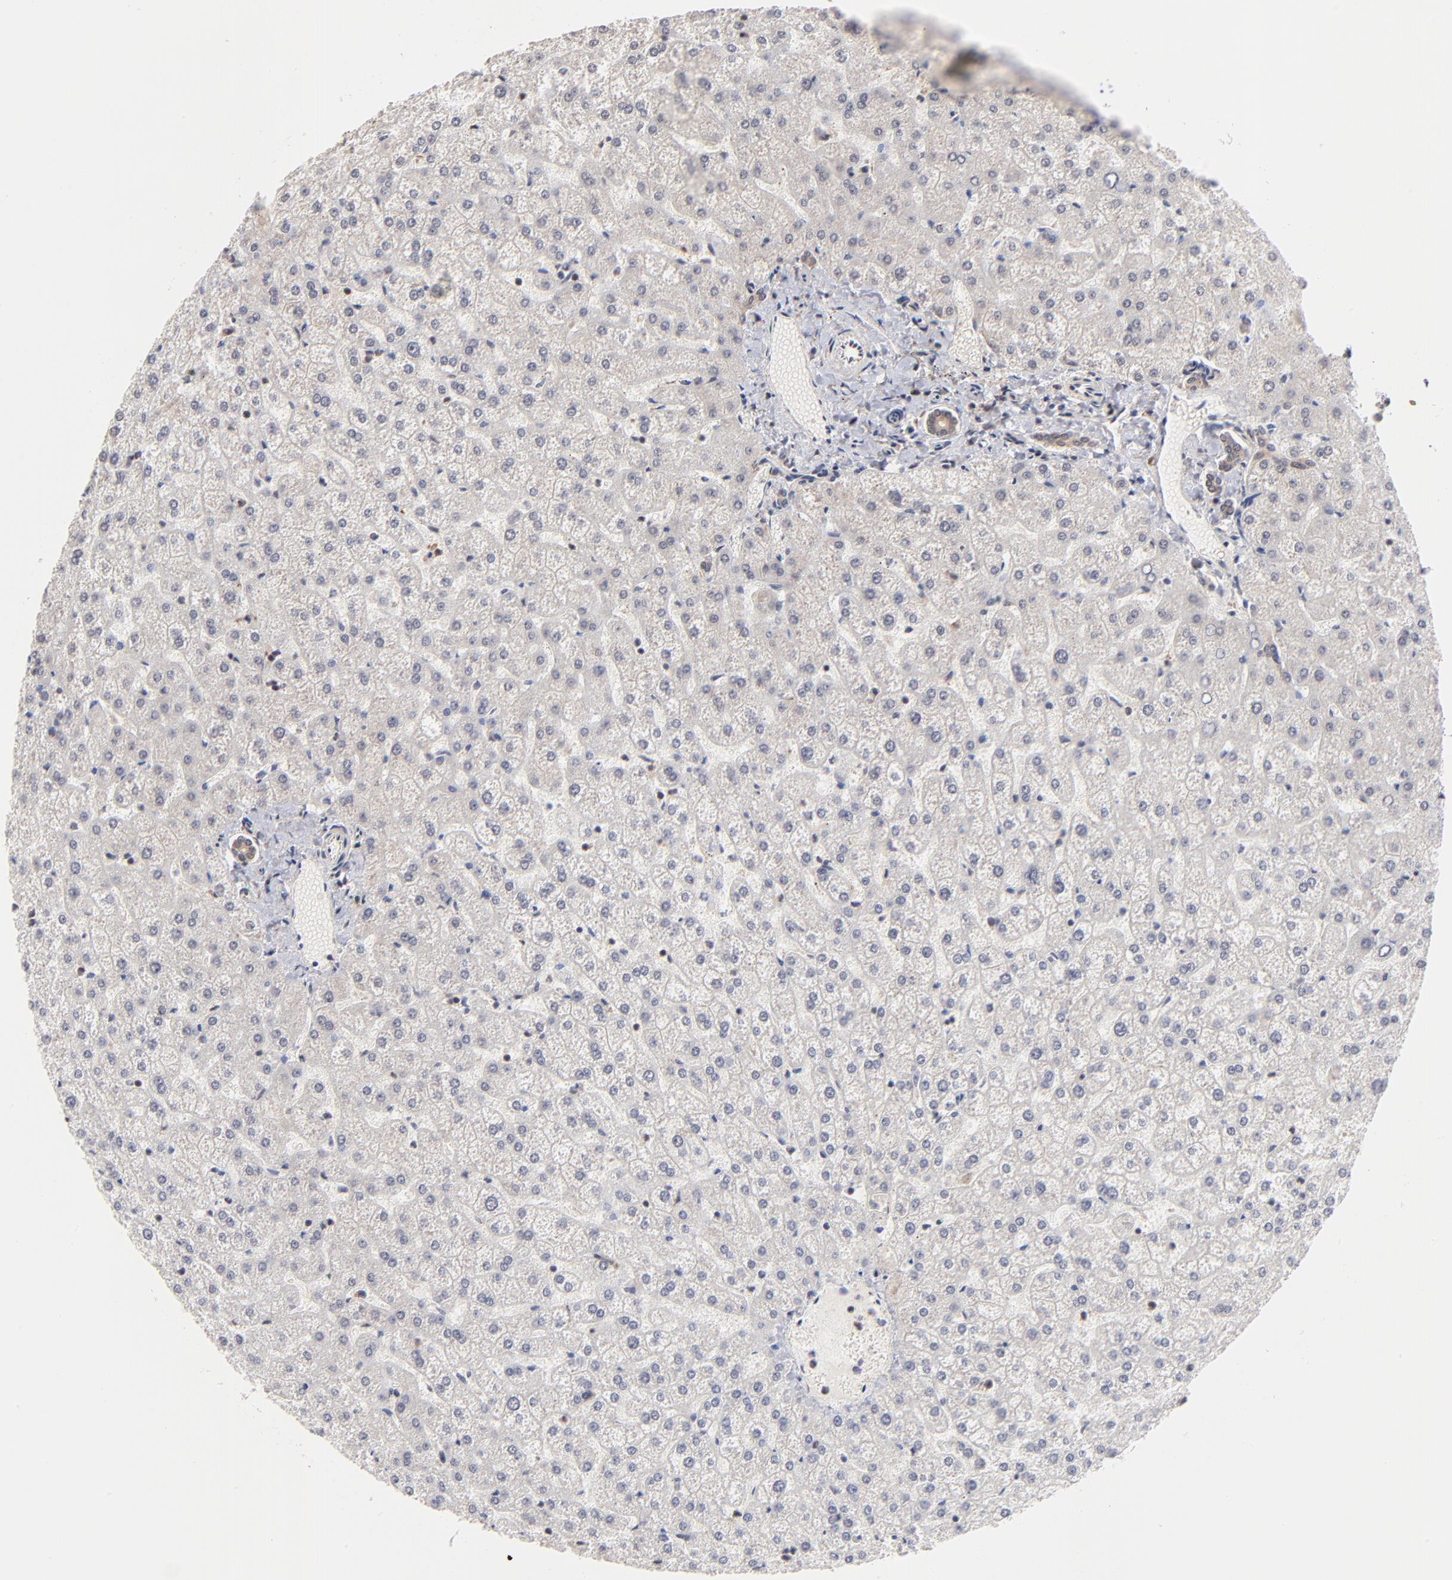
{"staining": {"intensity": "weak", "quantity": ">75%", "location": "cytoplasmic/membranous"}, "tissue": "liver", "cell_type": "Cholangiocytes", "image_type": "normal", "snomed": [{"axis": "morphology", "description": "Normal tissue, NOS"}, {"axis": "topography", "description": "Liver"}], "caption": "This image displays immunohistochemistry (IHC) staining of normal human liver, with low weak cytoplasmic/membranous expression in about >75% of cholangiocytes.", "gene": "BRPF1", "patient": {"sex": "female", "age": 32}}